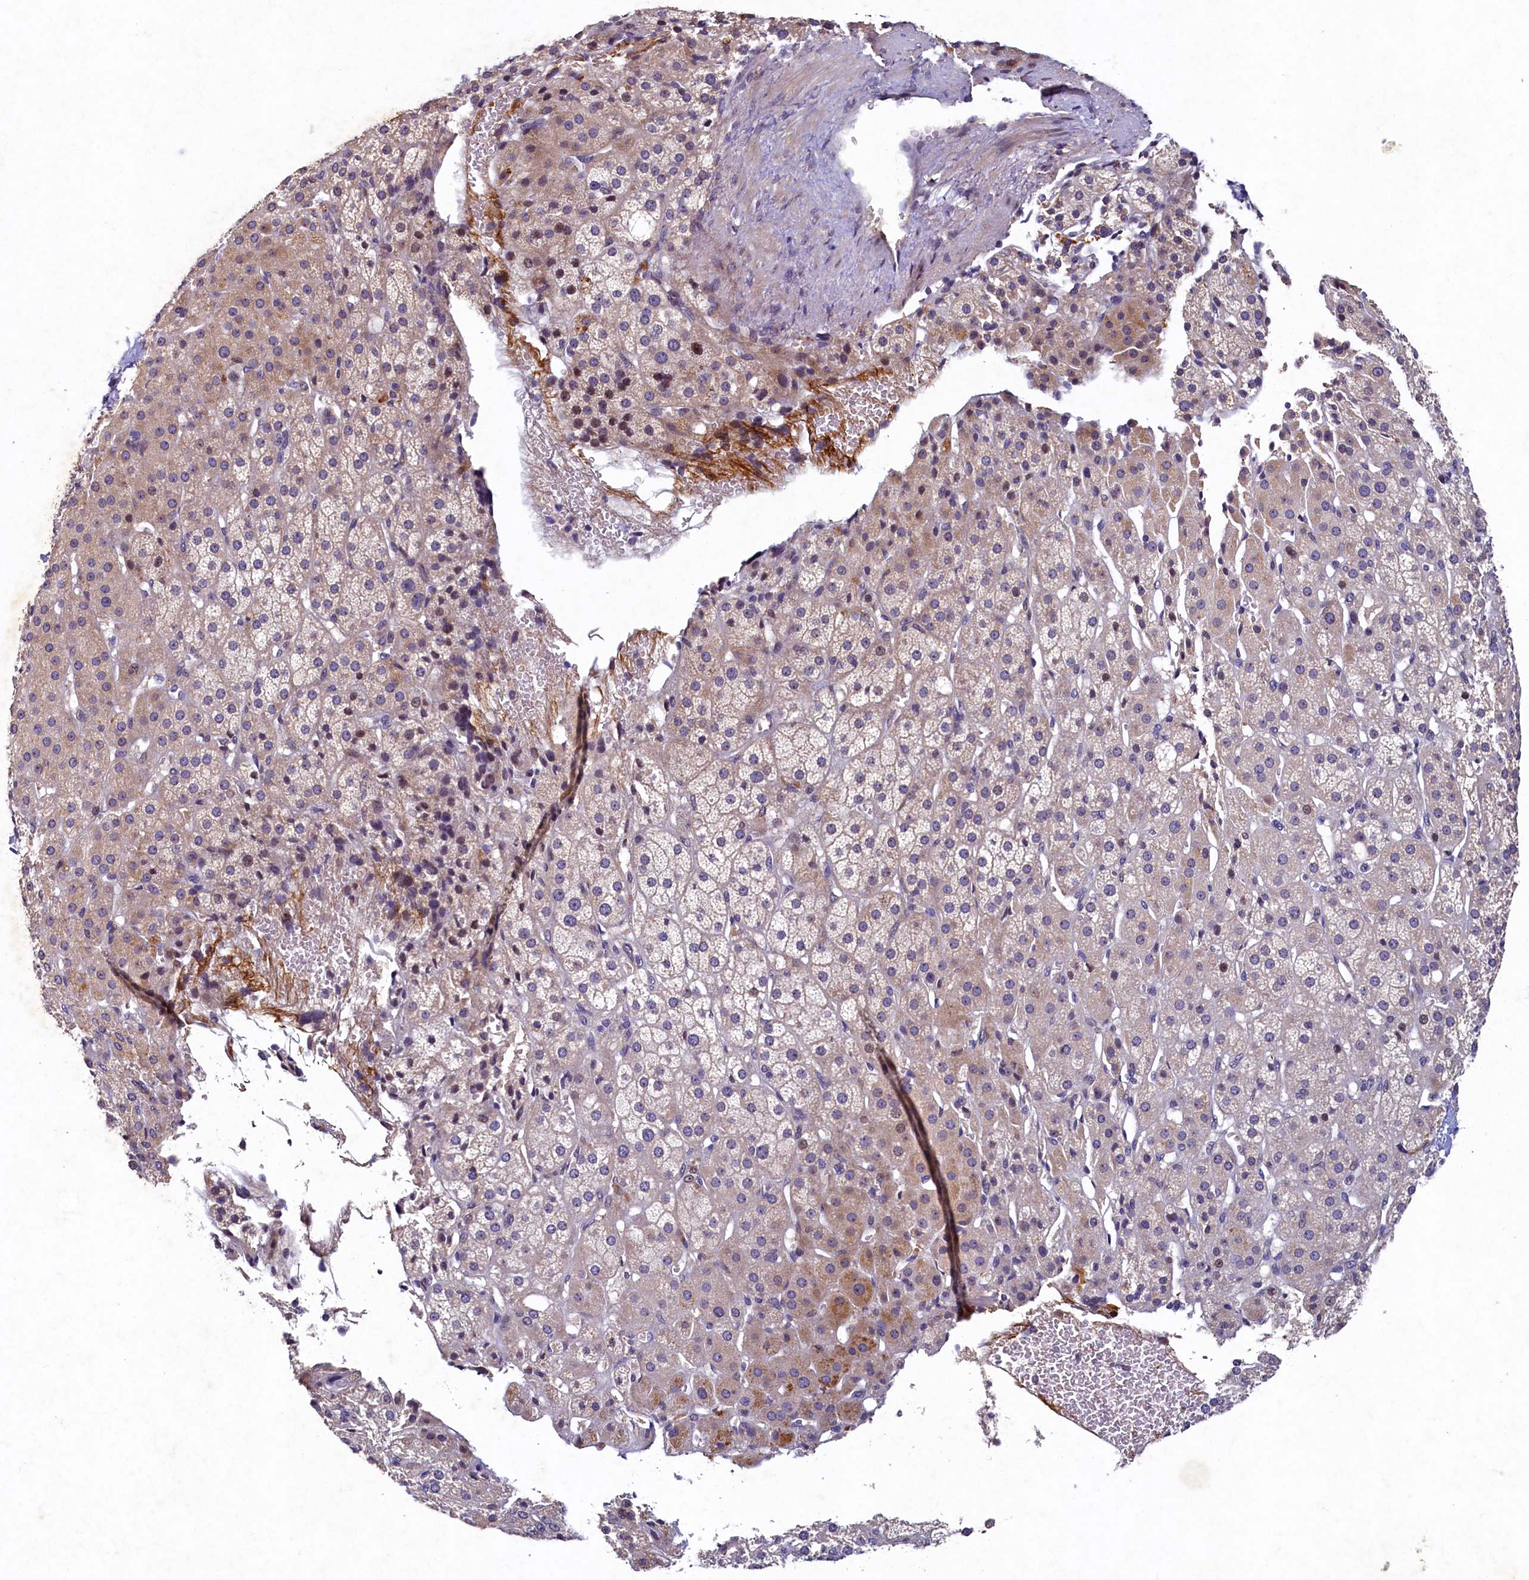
{"staining": {"intensity": "moderate", "quantity": "<25%", "location": "cytoplasmic/membranous,nuclear"}, "tissue": "adrenal gland", "cell_type": "Glandular cells", "image_type": "normal", "snomed": [{"axis": "morphology", "description": "Normal tissue, NOS"}, {"axis": "topography", "description": "Adrenal gland"}], "caption": "High-magnification brightfield microscopy of unremarkable adrenal gland stained with DAB (brown) and counterstained with hematoxylin (blue). glandular cells exhibit moderate cytoplasmic/membranous,nuclear positivity is identified in about<25% of cells.", "gene": "LATS2", "patient": {"sex": "female", "age": 57}}